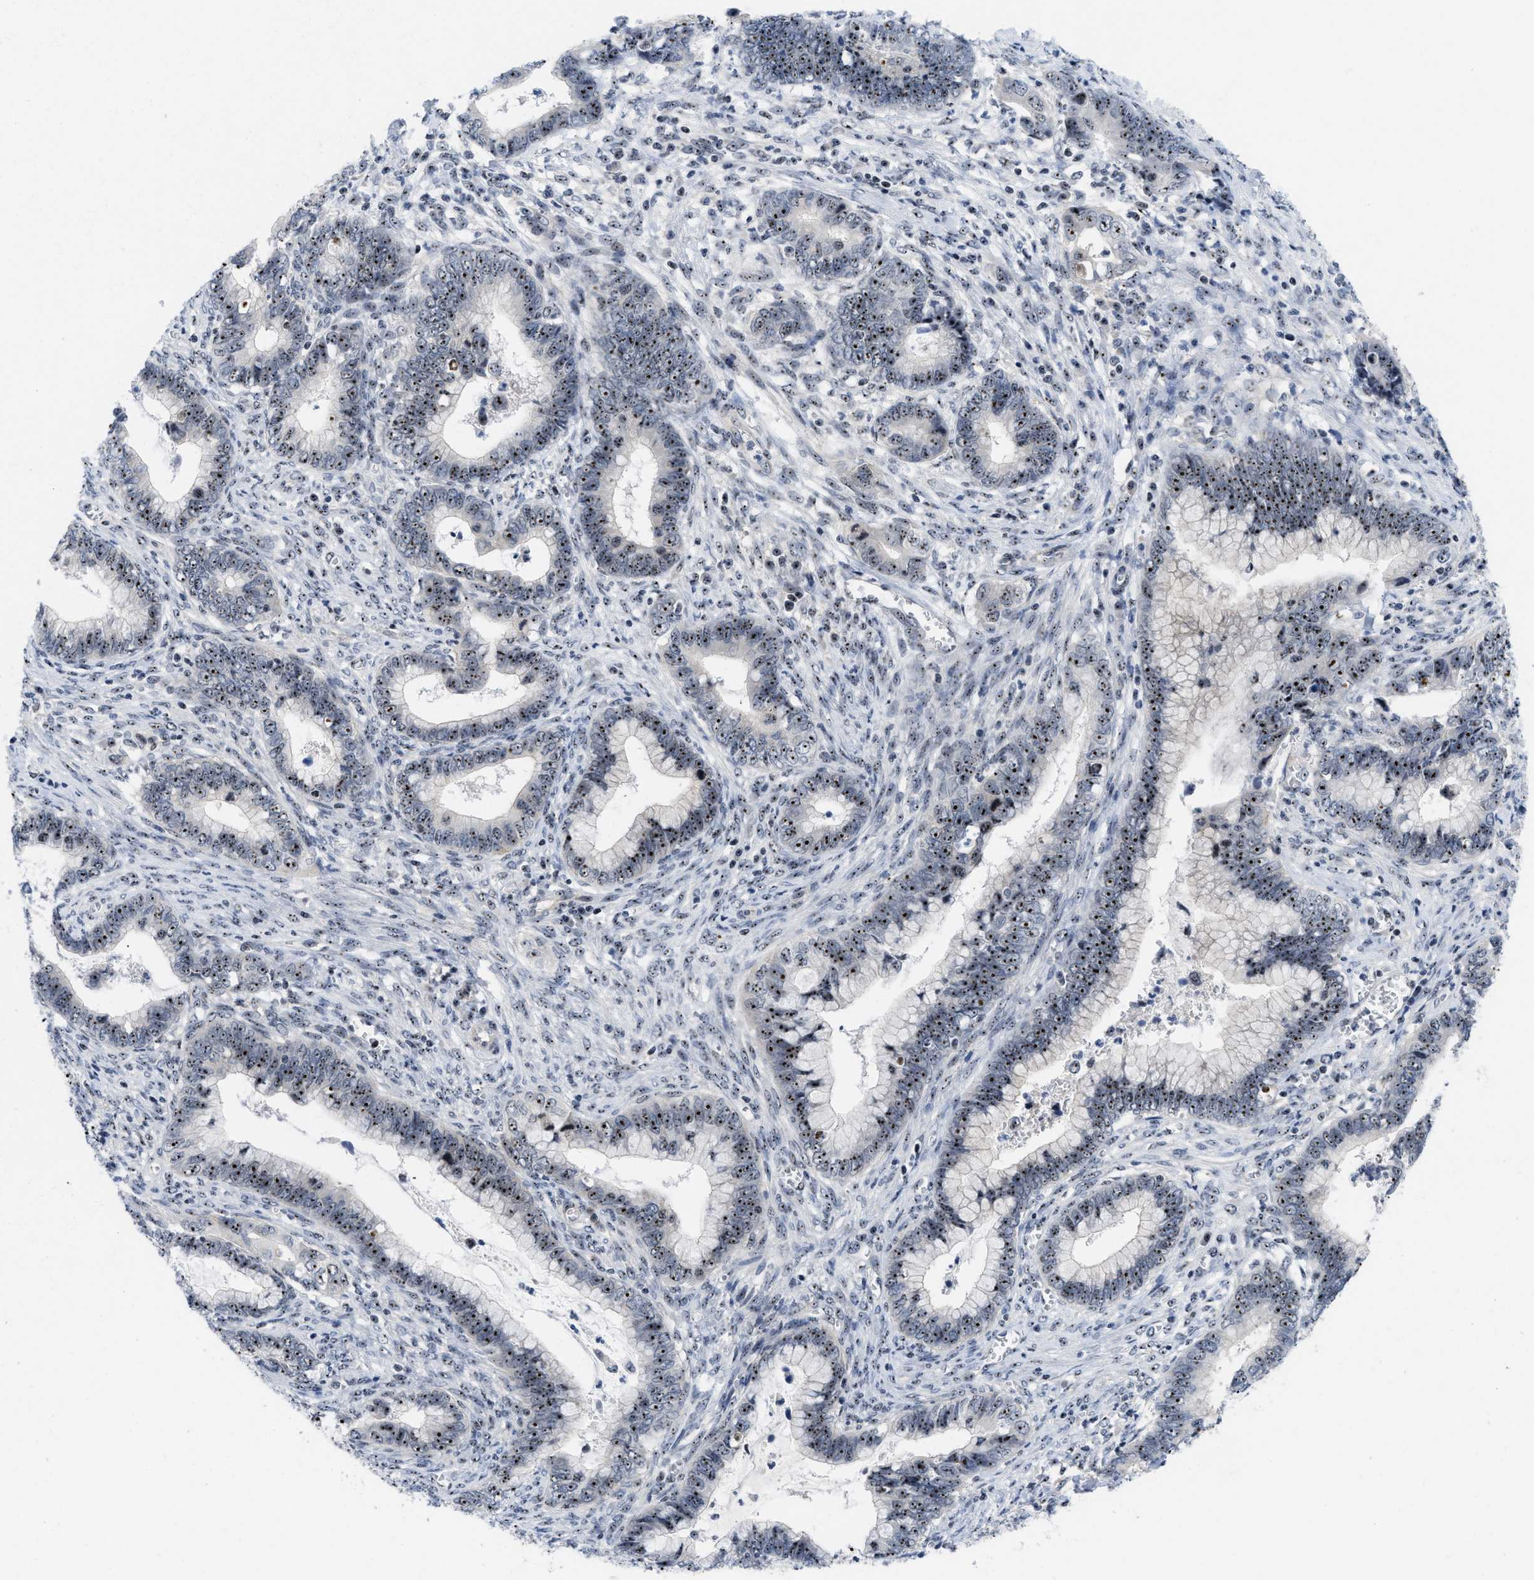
{"staining": {"intensity": "moderate", "quantity": ">75%", "location": "nuclear"}, "tissue": "cervical cancer", "cell_type": "Tumor cells", "image_type": "cancer", "snomed": [{"axis": "morphology", "description": "Adenocarcinoma, NOS"}, {"axis": "topography", "description": "Cervix"}], "caption": "Cervical cancer (adenocarcinoma) stained with immunohistochemistry reveals moderate nuclear positivity in about >75% of tumor cells.", "gene": "NOP58", "patient": {"sex": "female", "age": 44}}